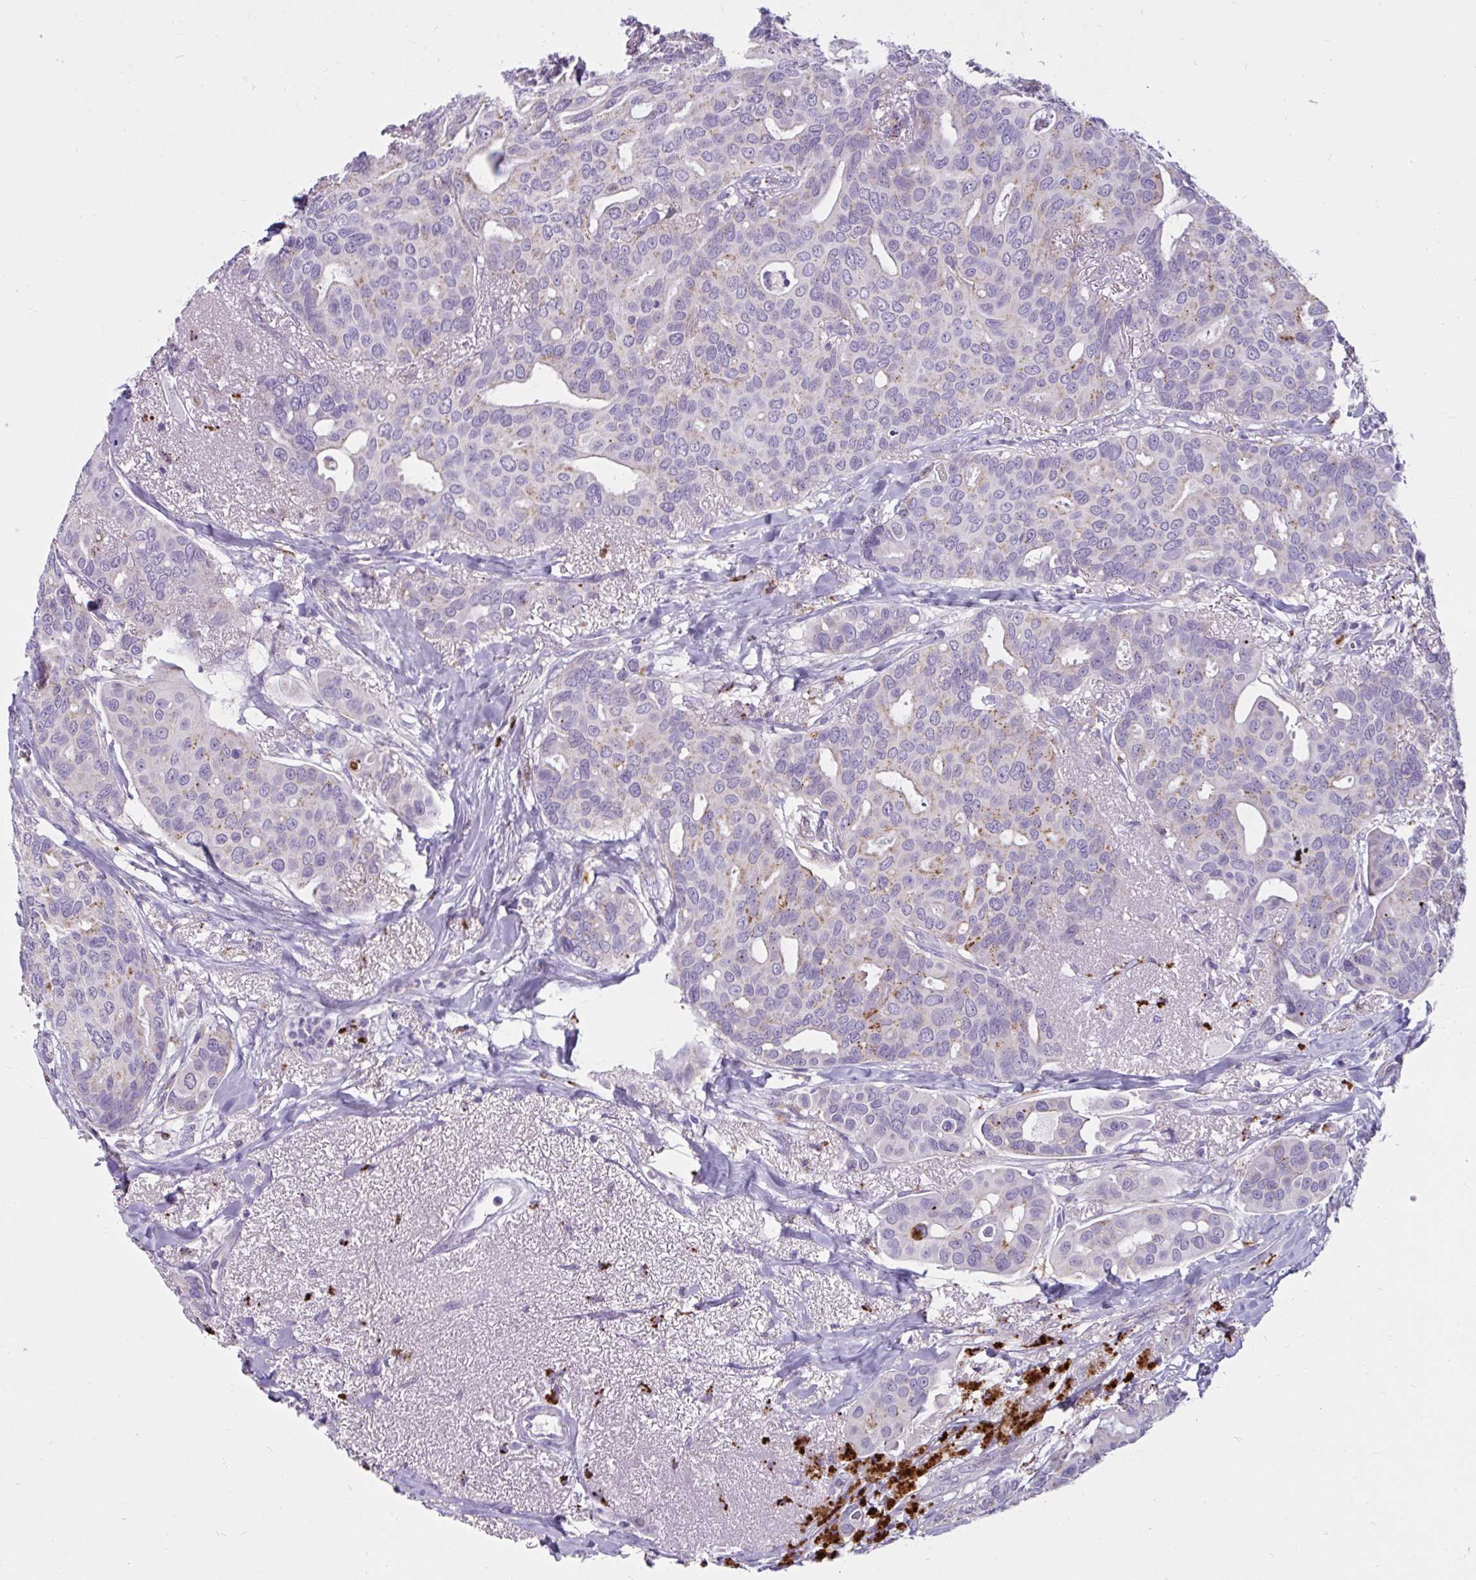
{"staining": {"intensity": "negative", "quantity": "none", "location": "none"}, "tissue": "breast cancer", "cell_type": "Tumor cells", "image_type": "cancer", "snomed": [{"axis": "morphology", "description": "Duct carcinoma"}, {"axis": "topography", "description": "Breast"}], "caption": "An image of breast cancer (intraductal carcinoma) stained for a protein shows no brown staining in tumor cells.", "gene": "CTSZ", "patient": {"sex": "female", "age": 54}}